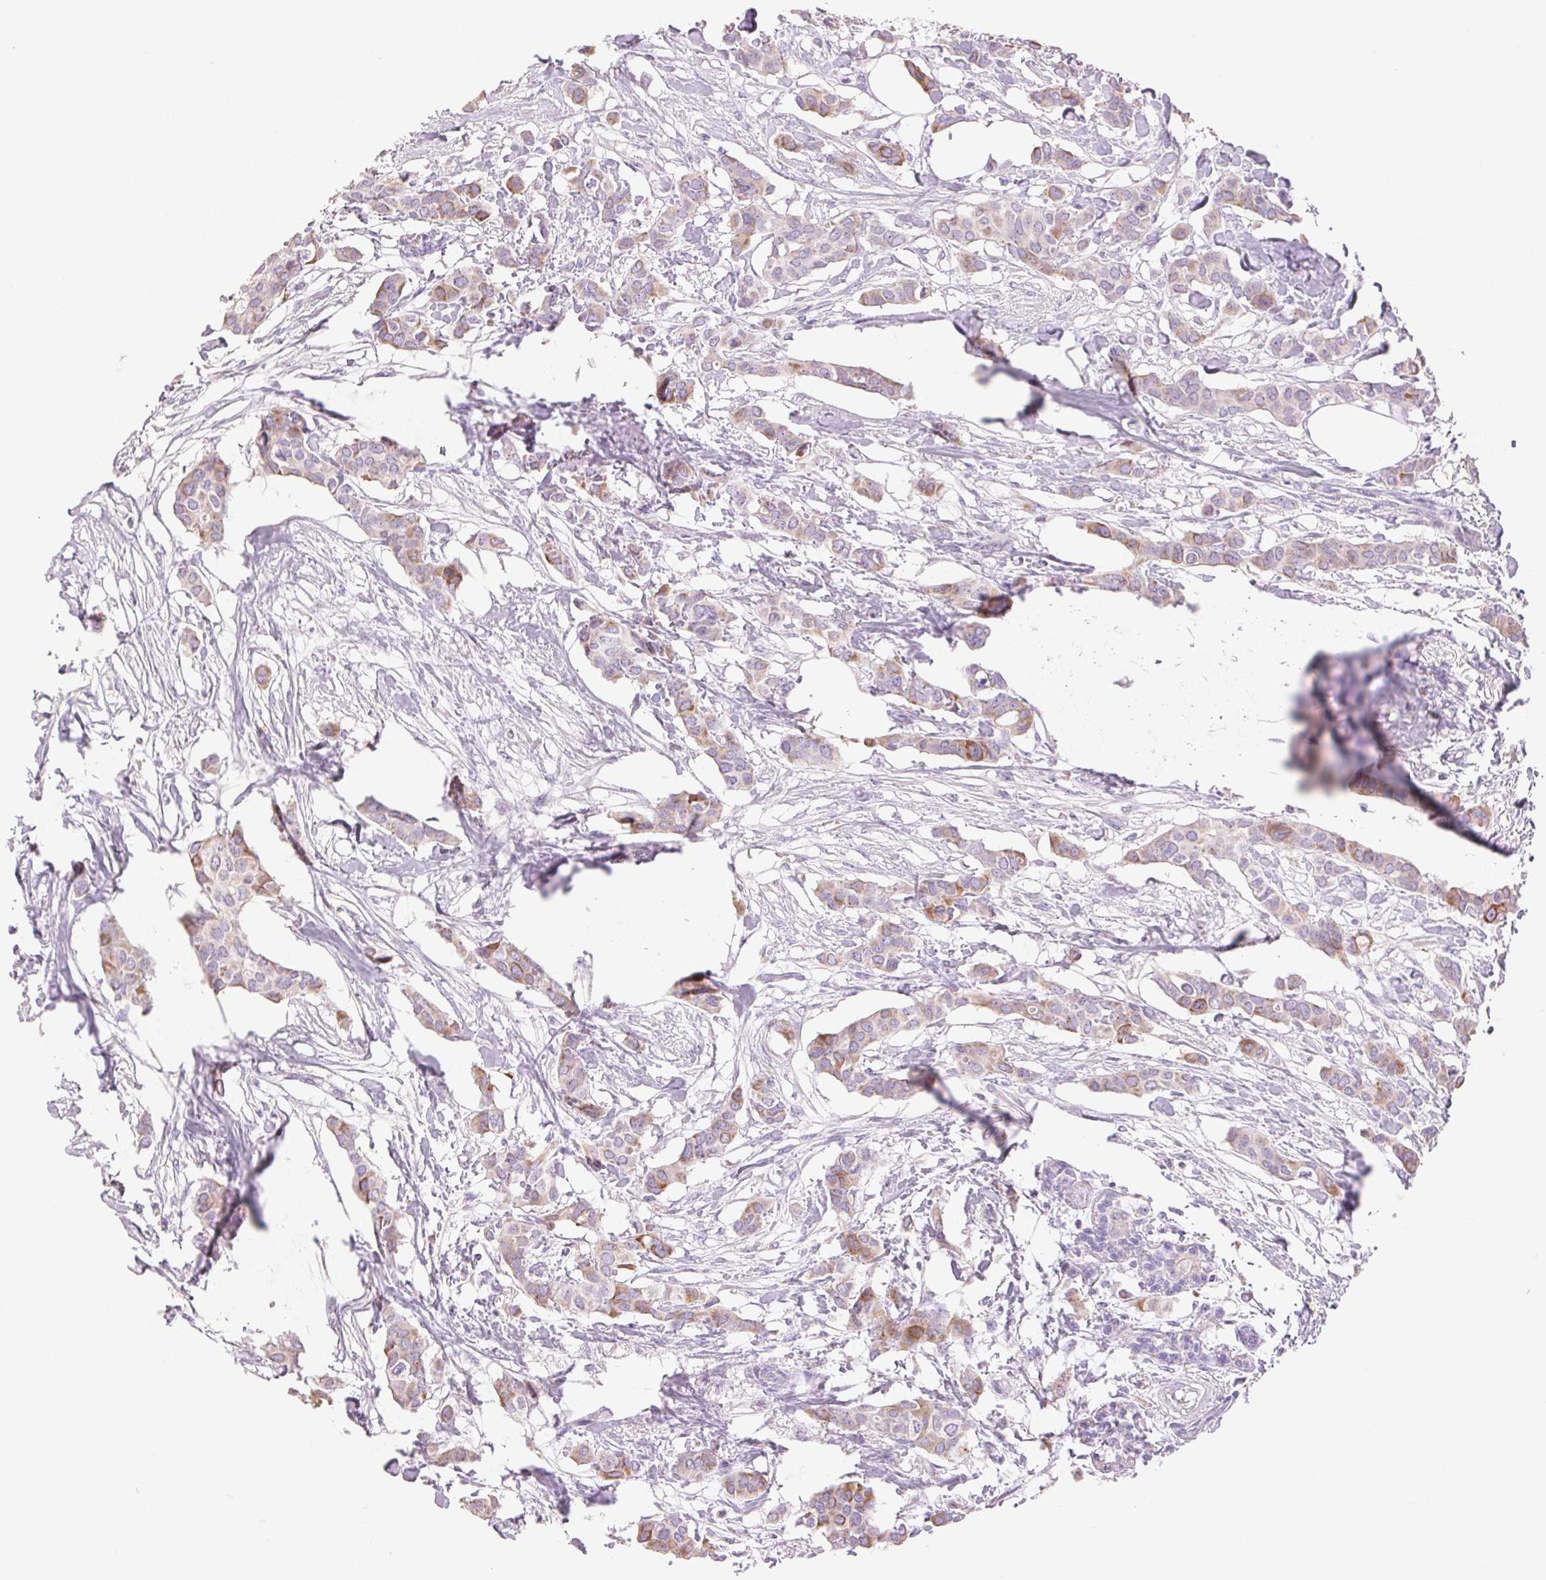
{"staining": {"intensity": "moderate", "quantity": "<25%", "location": "cytoplasmic/membranous"}, "tissue": "breast cancer", "cell_type": "Tumor cells", "image_type": "cancer", "snomed": [{"axis": "morphology", "description": "Duct carcinoma"}, {"axis": "topography", "description": "Breast"}], "caption": "DAB (3,3'-diaminobenzidine) immunohistochemical staining of breast cancer reveals moderate cytoplasmic/membranous protein expression in about <25% of tumor cells.", "gene": "ARHGAP11B", "patient": {"sex": "female", "age": 62}}